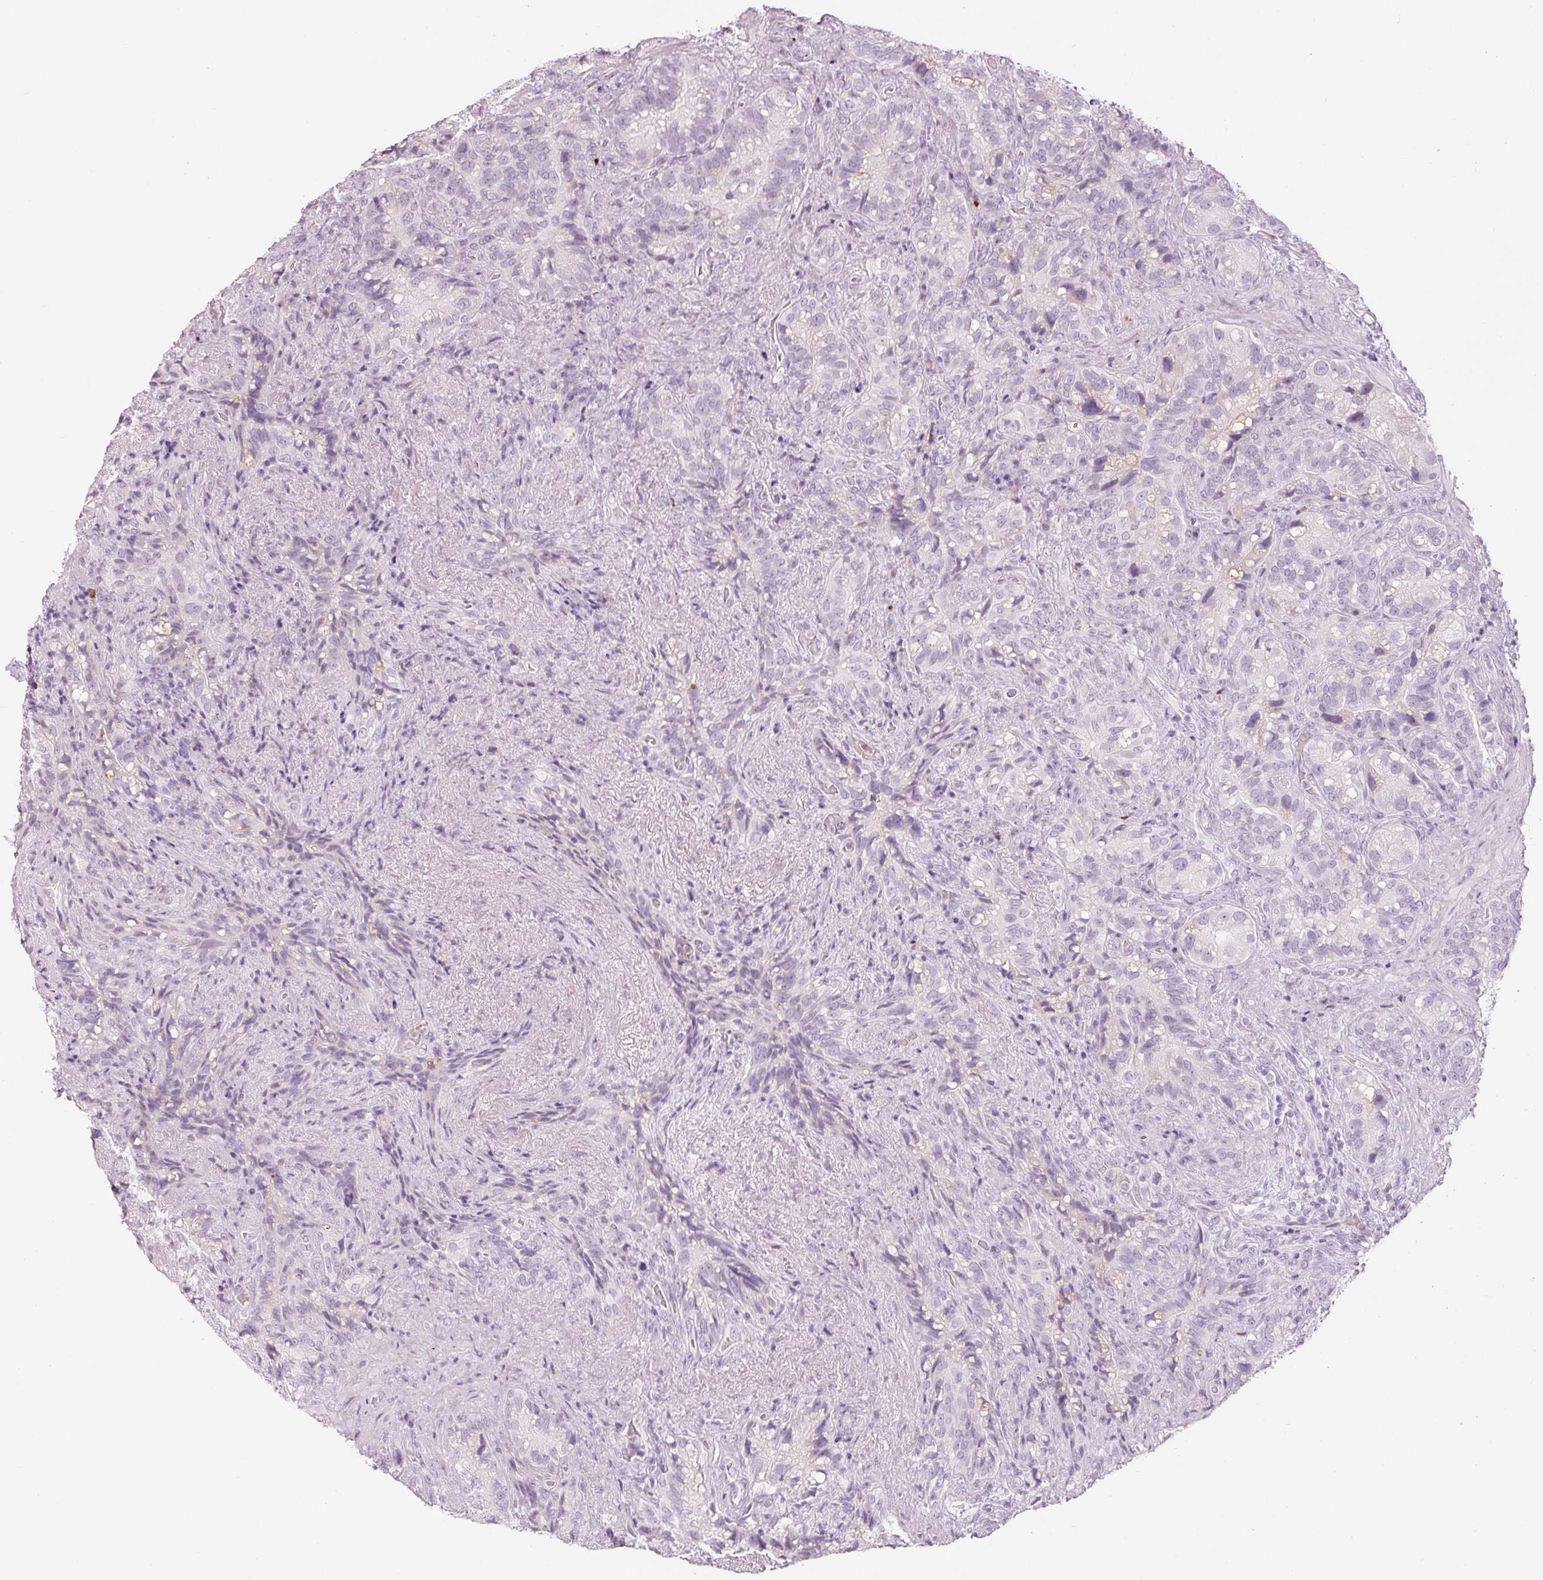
{"staining": {"intensity": "negative", "quantity": "none", "location": "none"}, "tissue": "seminal vesicle", "cell_type": "Glandular cells", "image_type": "normal", "snomed": [{"axis": "morphology", "description": "Normal tissue, NOS"}, {"axis": "topography", "description": "Seminal veicle"}], "caption": "This is an IHC image of unremarkable seminal vesicle. There is no expression in glandular cells.", "gene": "LECT2", "patient": {"sex": "male", "age": 68}}